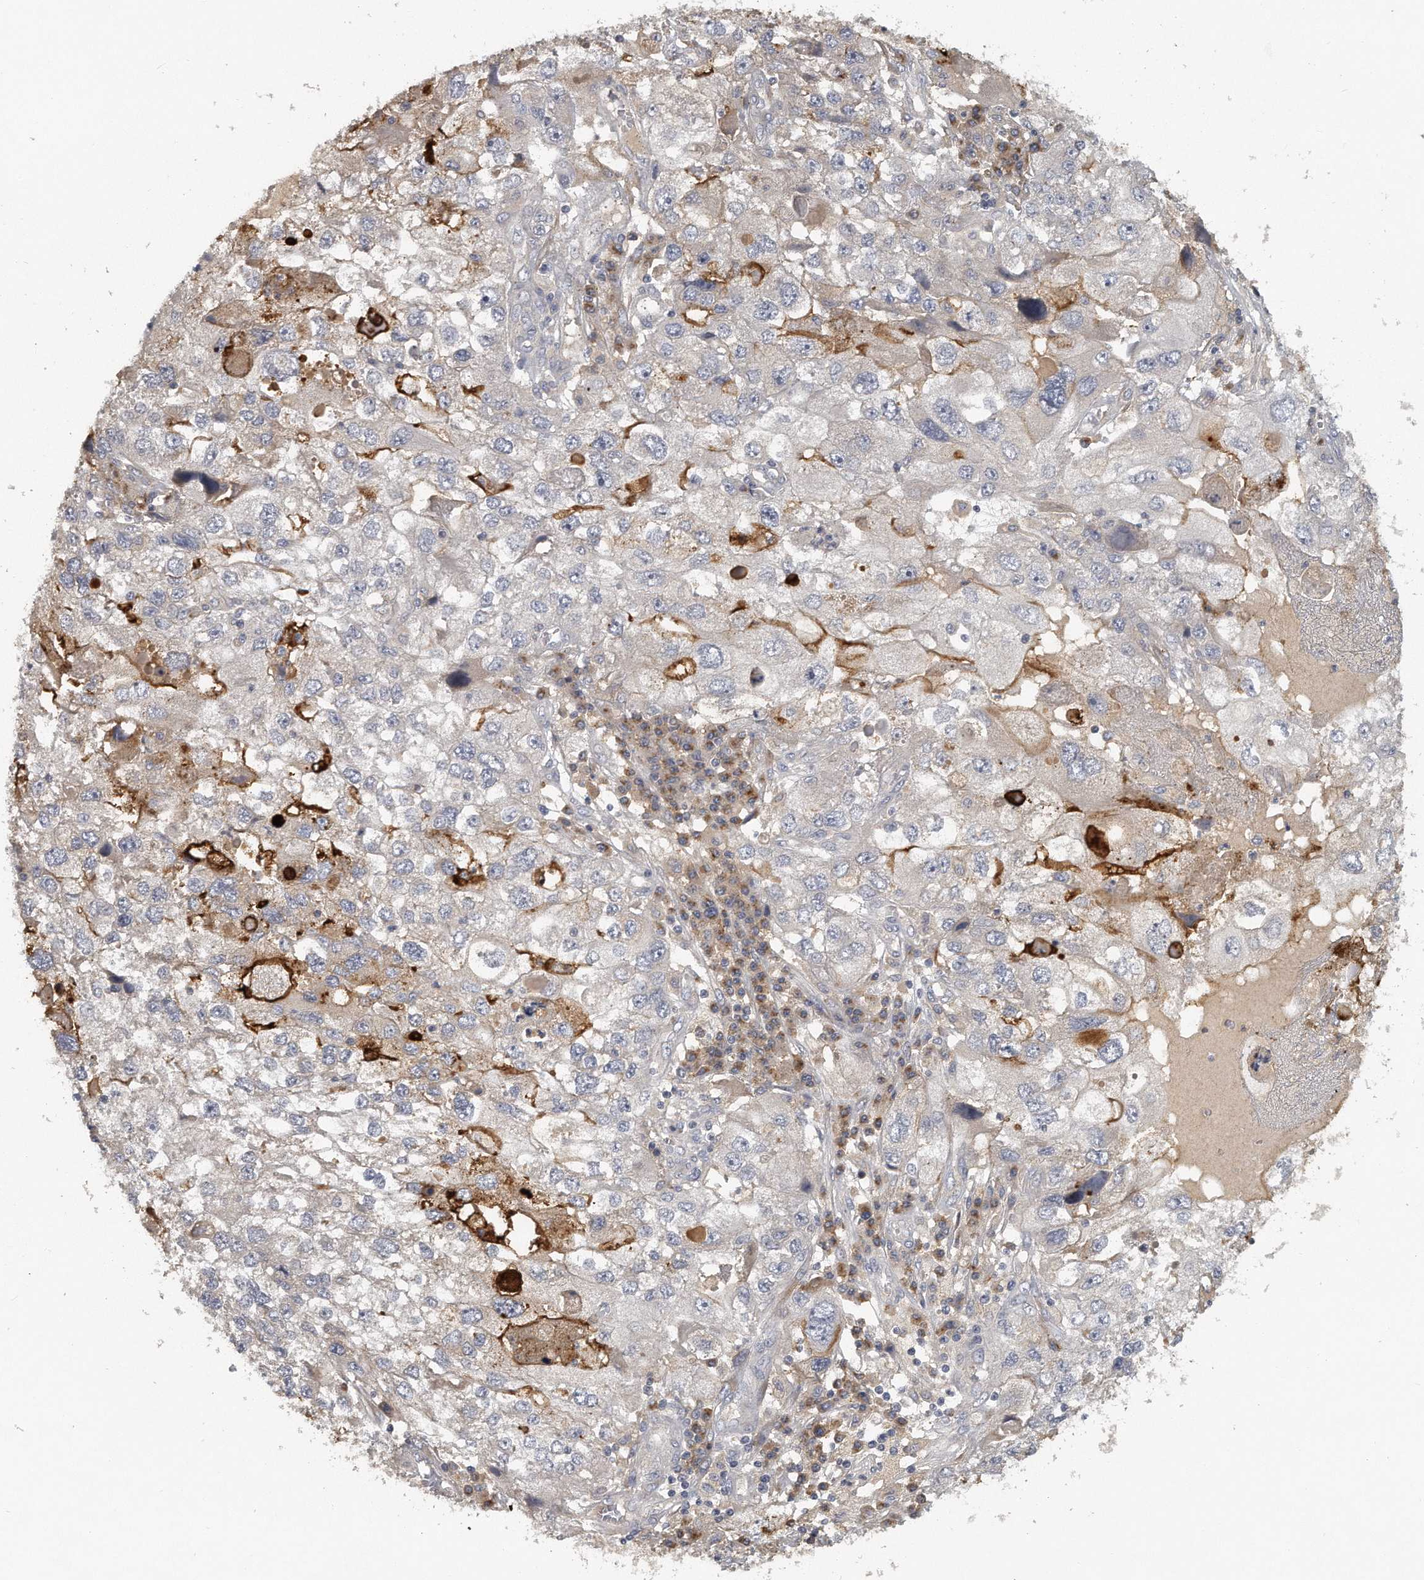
{"staining": {"intensity": "strong", "quantity": "<25%", "location": "cytoplasmic/membranous"}, "tissue": "endometrial cancer", "cell_type": "Tumor cells", "image_type": "cancer", "snomed": [{"axis": "morphology", "description": "Adenocarcinoma, NOS"}, {"axis": "topography", "description": "Endometrium"}], "caption": "Tumor cells demonstrate medium levels of strong cytoplasmic/membranous positivity in approximately <25% of cells in human endometrial cancer.", "gene": "TRAPPC14", "patient": {"sex": "female", "age": 49}}